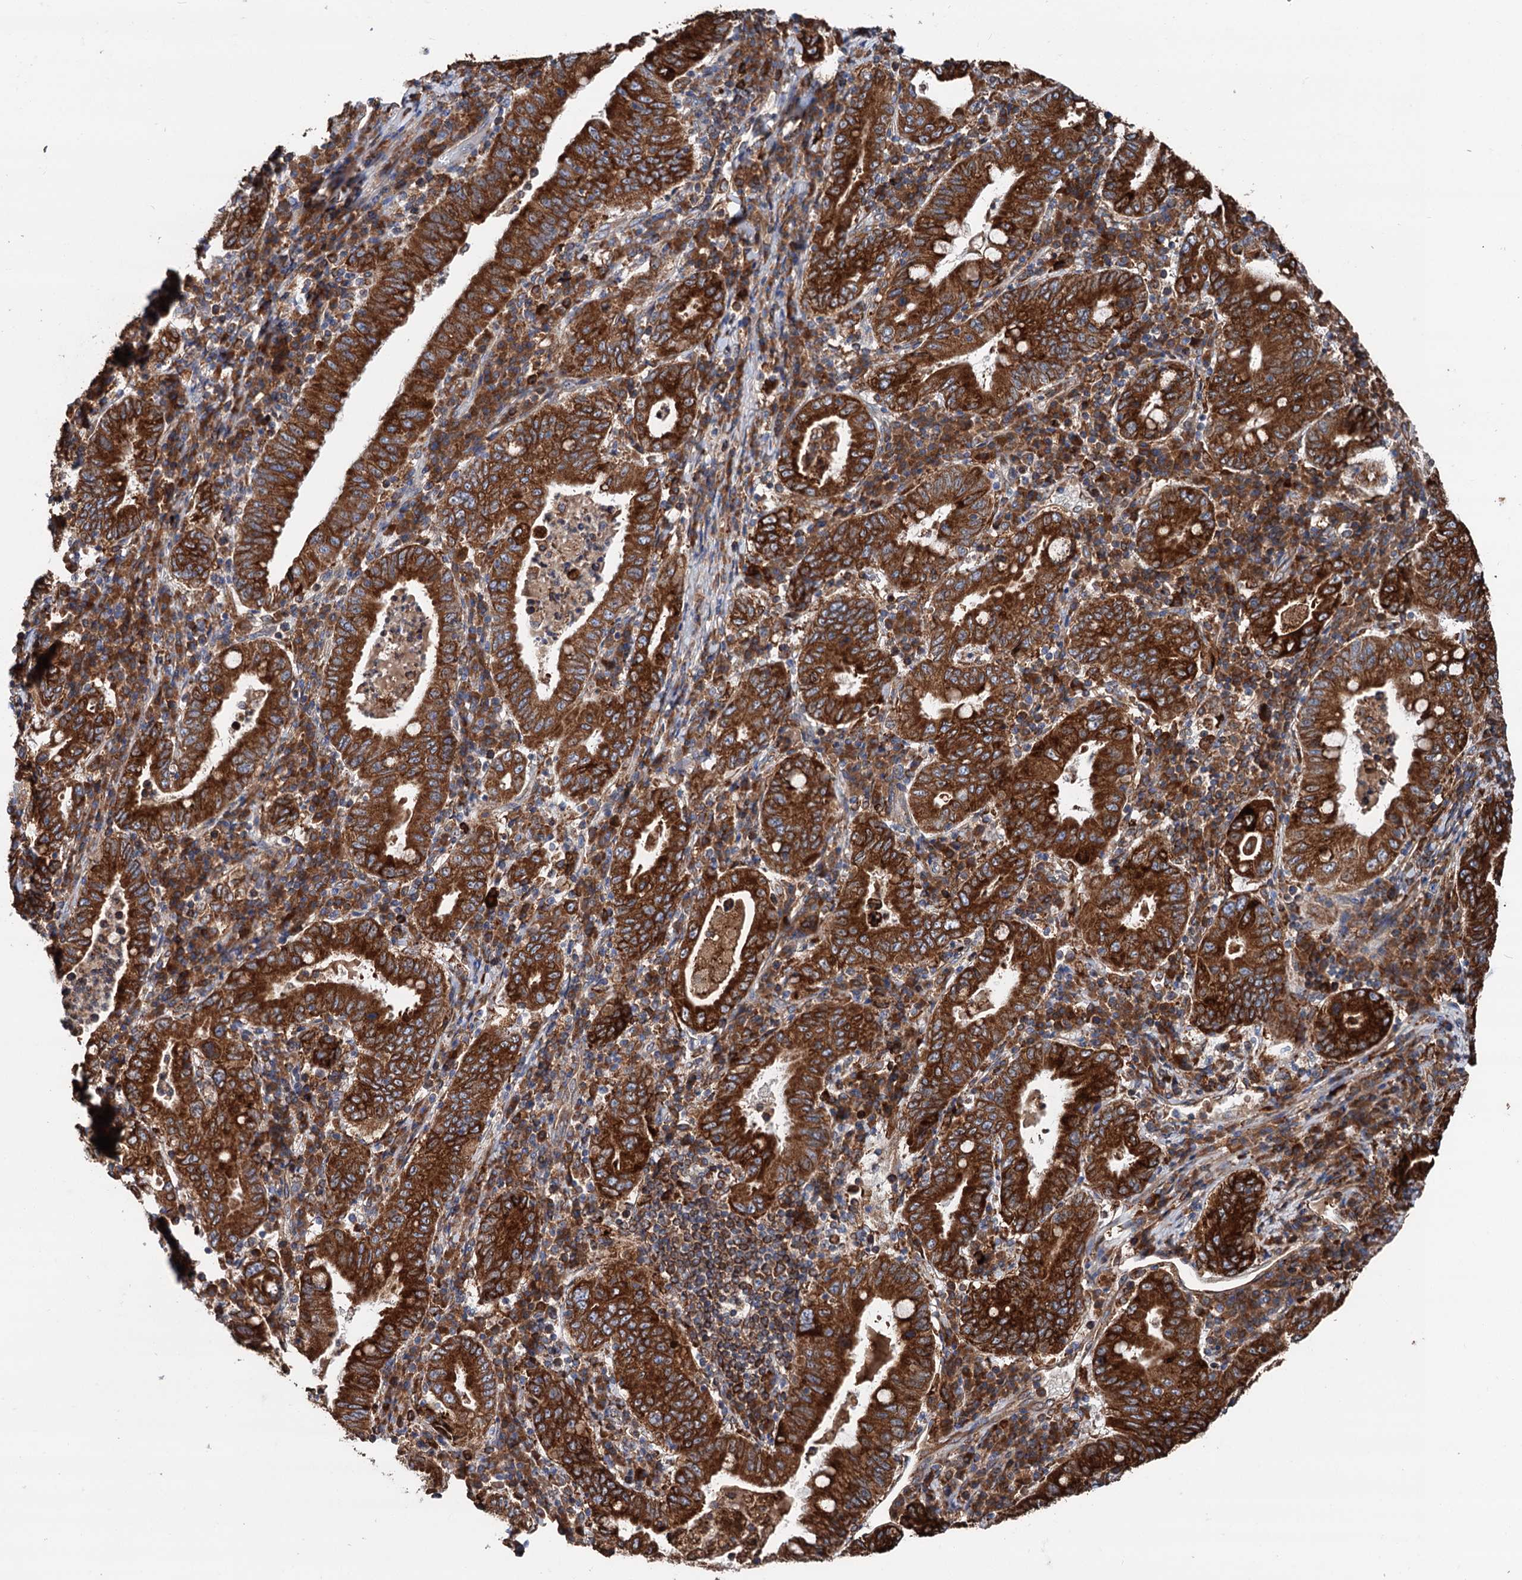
{"staining": {"intensity": "strong", "quantity": ">75%", "location": "cytoplasmic/membranous"}, "tissue": "stomach cancer", "cell_type": "Tumor cells", "image_type": "cancer", "snomed": [{"axis": "morphology", "description": "Normal tissue, NOS"}, {"axis": "morphology", "description": "Adenocarcinoma, NOS"}, {"axis": "topography", "description": "Esophagus"}, {"axis": "topography", "description": "Stomach, upper"}, {"axis": "topography", "description": "Peripheral nerve tissue"}], "caption": "Immunohistochemical staining of human stomach cancer (adenocarcinoma) displays high levels of strong cytoplasmic/membranous staining in approximately >75% of tumor cells.", "gene": "ERP29", "patient": {"sex": "male", "age": 62}}